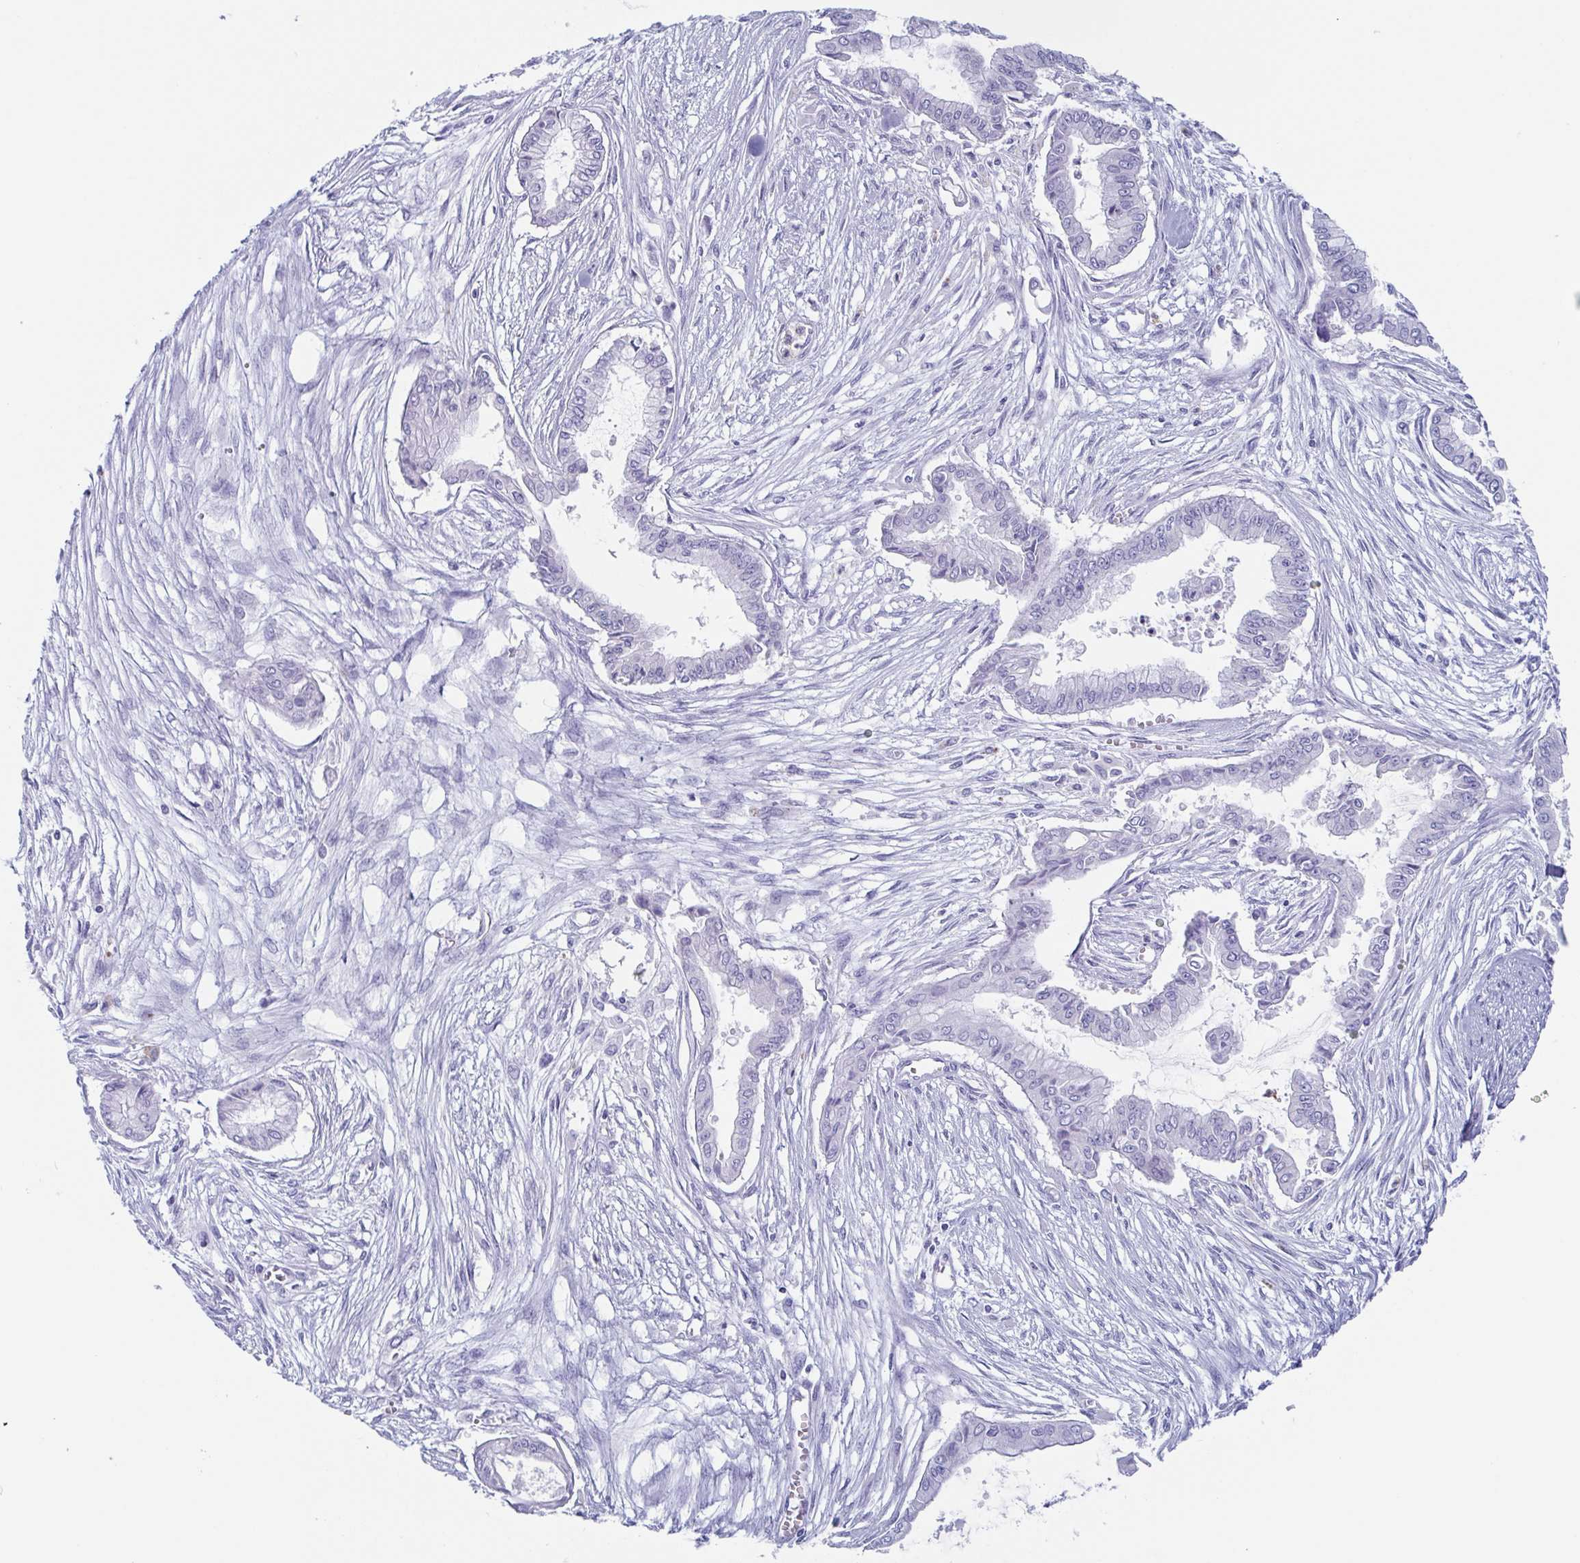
{"staining": {"intensity": "negative", "quantity": "none", "location": "none"}, "tissue": "pancreatic cancer", "cell_type": "Tumor cells", "image_type": "cancer", "snomed": [{"axis": "morphology", "description": "Adenocarcinoma, NOS"}, {"axis": "topography", "description": "Pancreas"}], "caption": "Immunohistochemical staining of adenocarcinoma (pancreatic) shows no significant expression in tumor cells.", "gene": "LYRM2", "patient": {"sex": "female", "age": 68}}